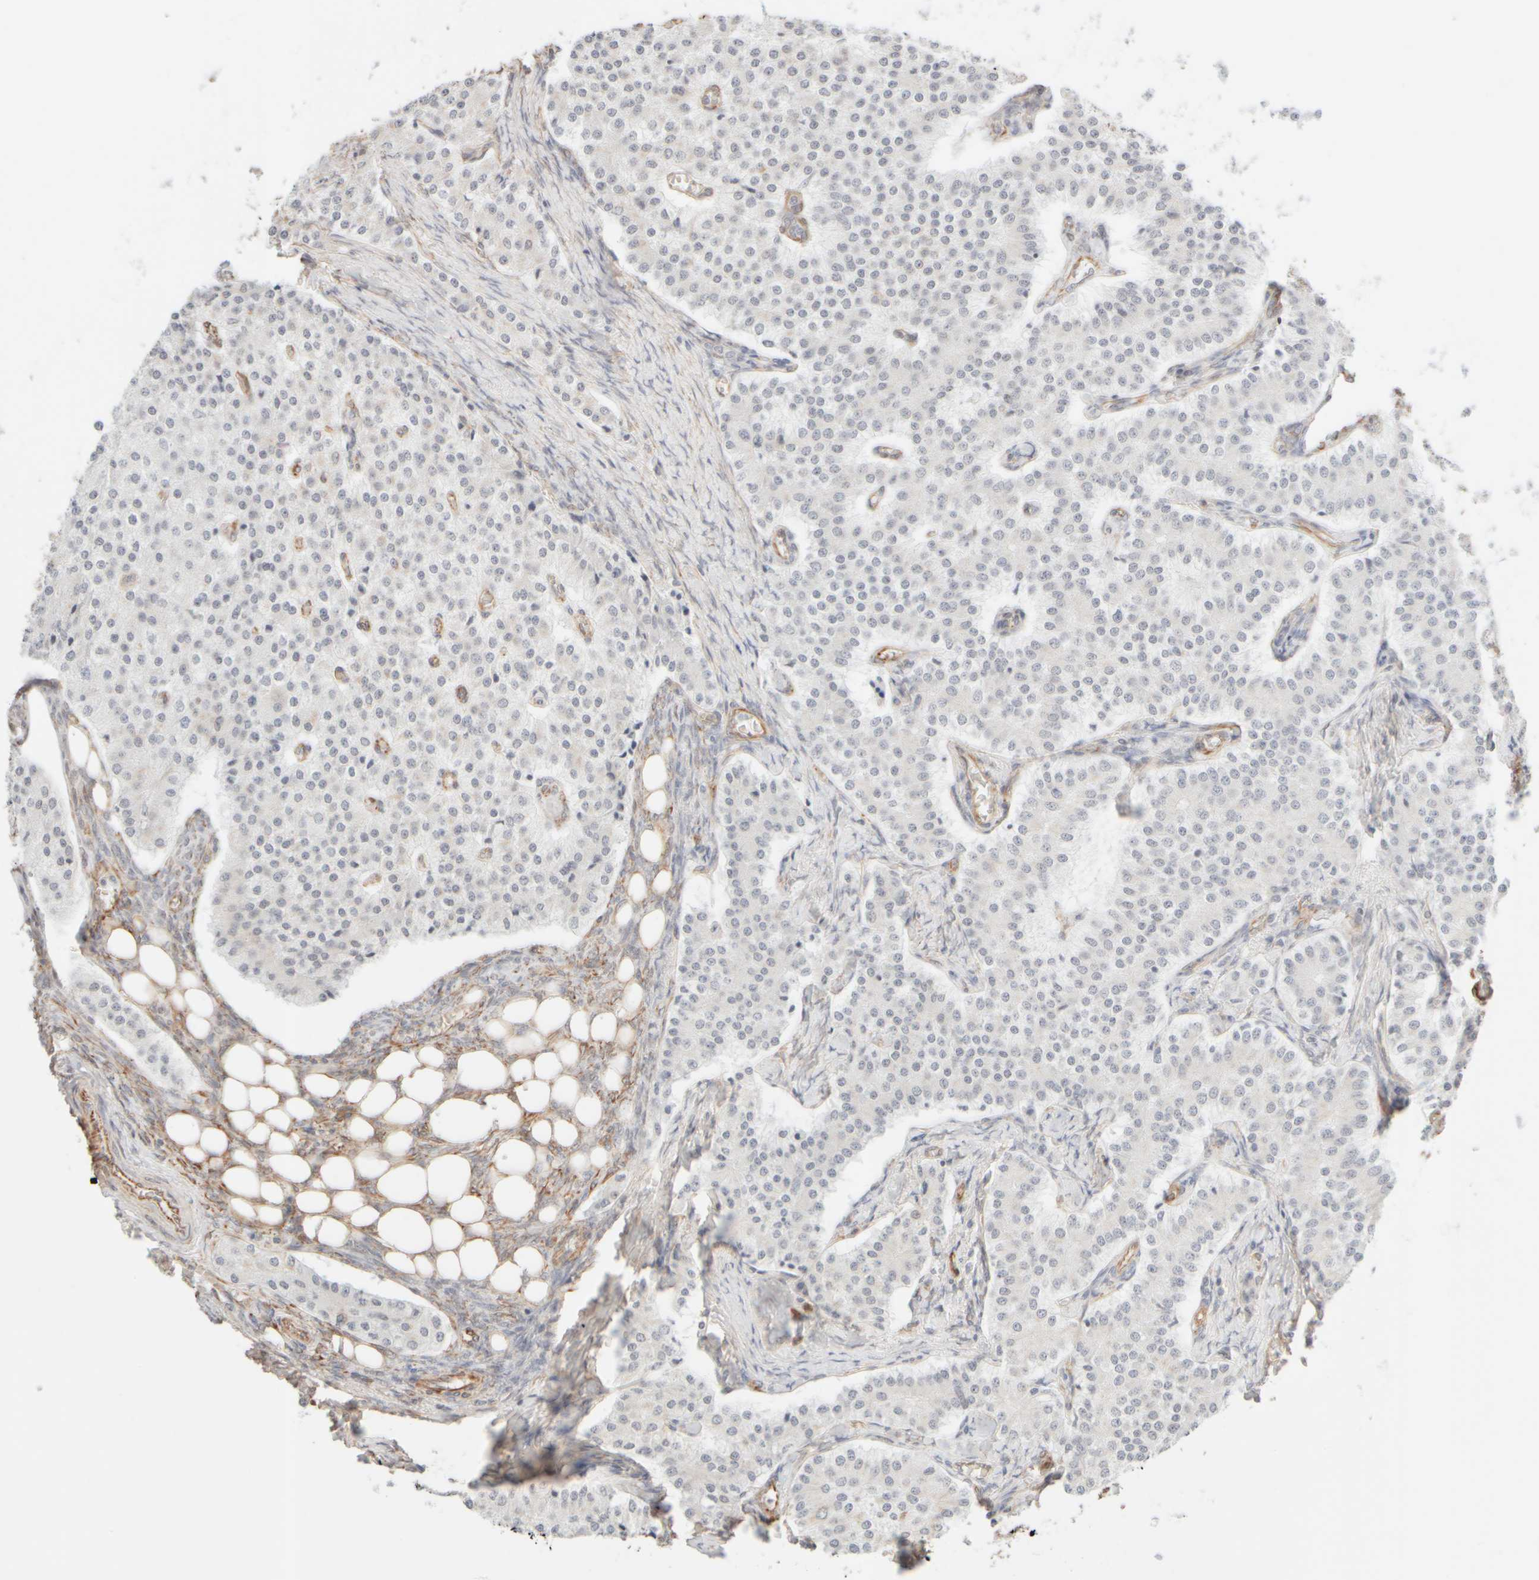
{"staining": {"intensity": "negative", "quantity": "none", "location": "none"}, "tissue": "carcinoid", "cell_type": "Tumor cells", "image_type": "cancer", "snomed": [{"axis": "morphology", "description": "Carcinoid, malignant, NOS"}, {"axis": "topography", "description": "Colon"}], "caption": "Immunohistochemistry (IHC) of carcinoid (malignant) displays no positivity in tumor cells.", "gene": "KRT15", "patient": {"sex": "female", "age": 52}}